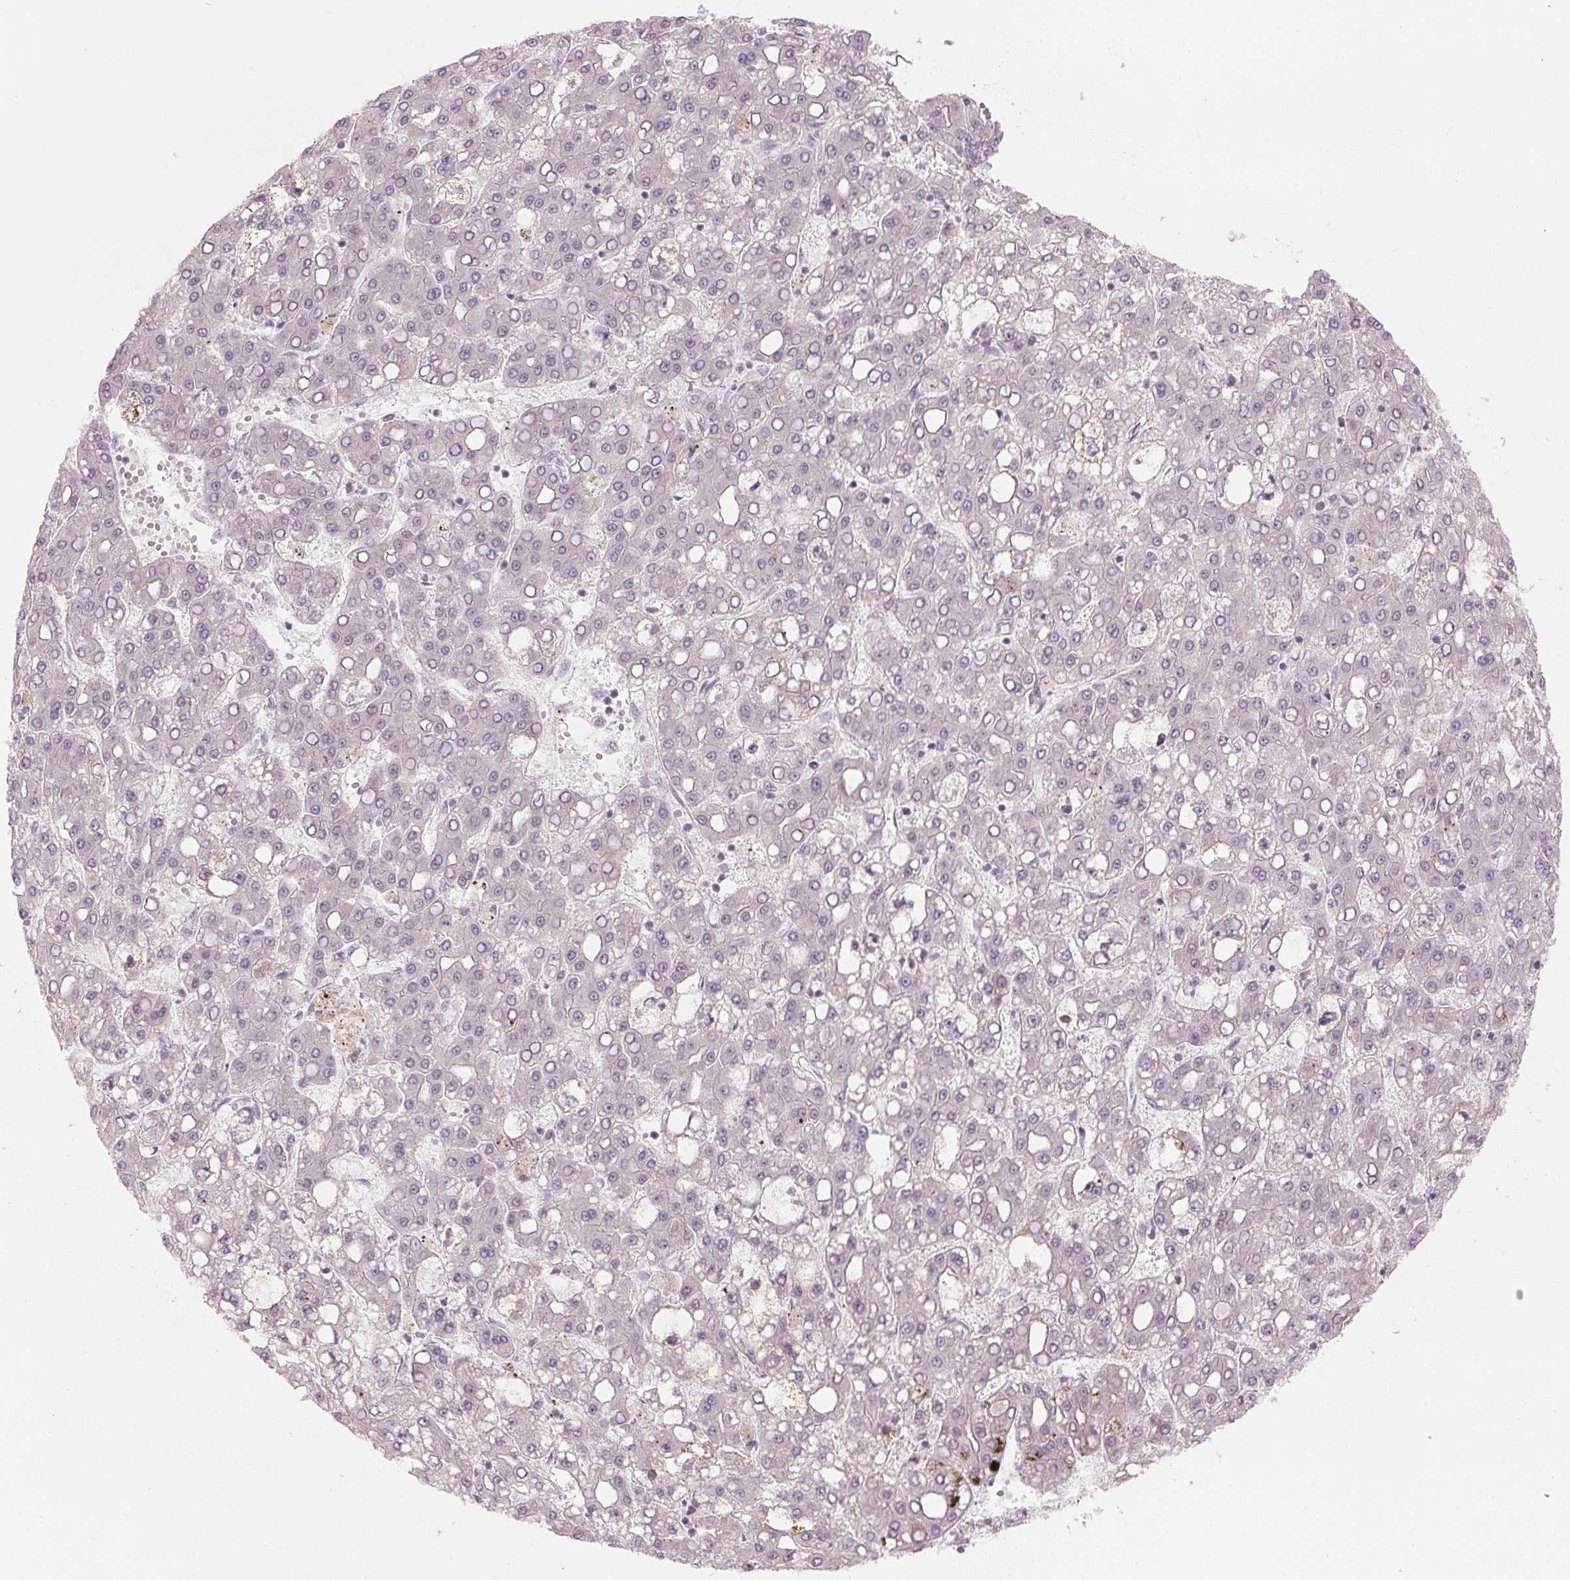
{"staining": {"intensity": "negative", "quantity": "none", "location": "none"}, "tissue": "liver cancer", "cell_type": "Tumor cells", "image_type": "cancer", "snomed": [{"axis": "morphology", "description": "Carcinoma, Hepatocellular, NOS"}, {"axis": "topography", "description": "Liver"}], "caption": "IHC histopathology image of neoplastic tissue: human liver cancer (hepatocellular carcinoma) stained with DAB displays no significant protein staining in tumor cells.", "gene": "TMED6", "patient": {"sex": "male", "age": 65}}